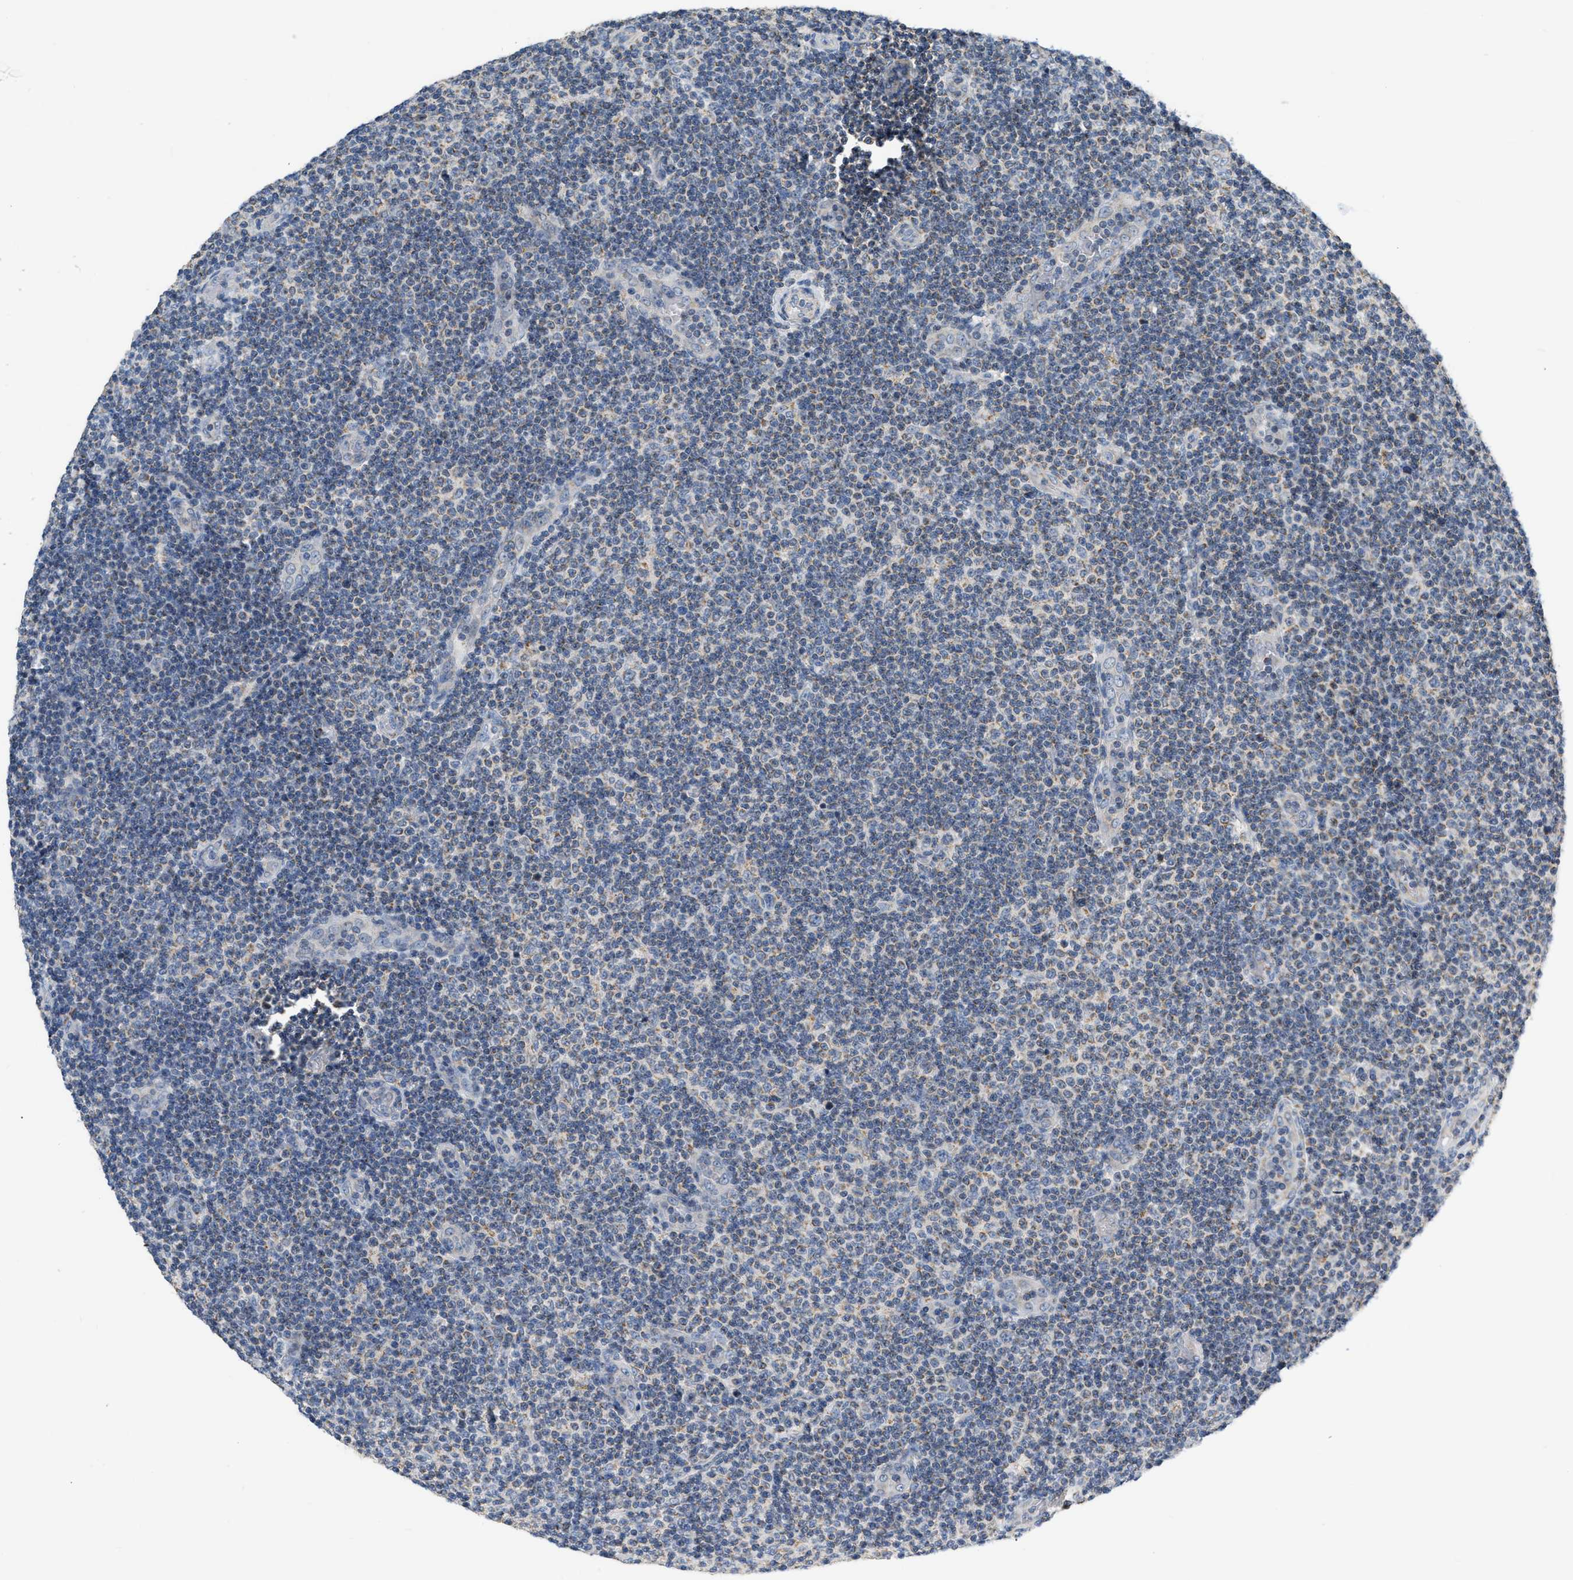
{"staining": {"intensity": "negative", "quantity": "none", "location": "none"}, "tissue": "lymphoma", "cell_type": "Tumor cells", "image_type": "cancer", "snomed": [{"axis": "morphology", "description": "Malignant lymphoma, non-Hodgkin's type, Low grade"}, {"axis": "topography", "description": "Lymph node"}], "caption": "High magnification brightfield microscopy of lymphoma stained with DAB (brown) and counterstained with hematoxylin (blue): tumor cells show no significant expression.", "gene": "DDX56", "patient": {"sex": "male", "age": 83}}